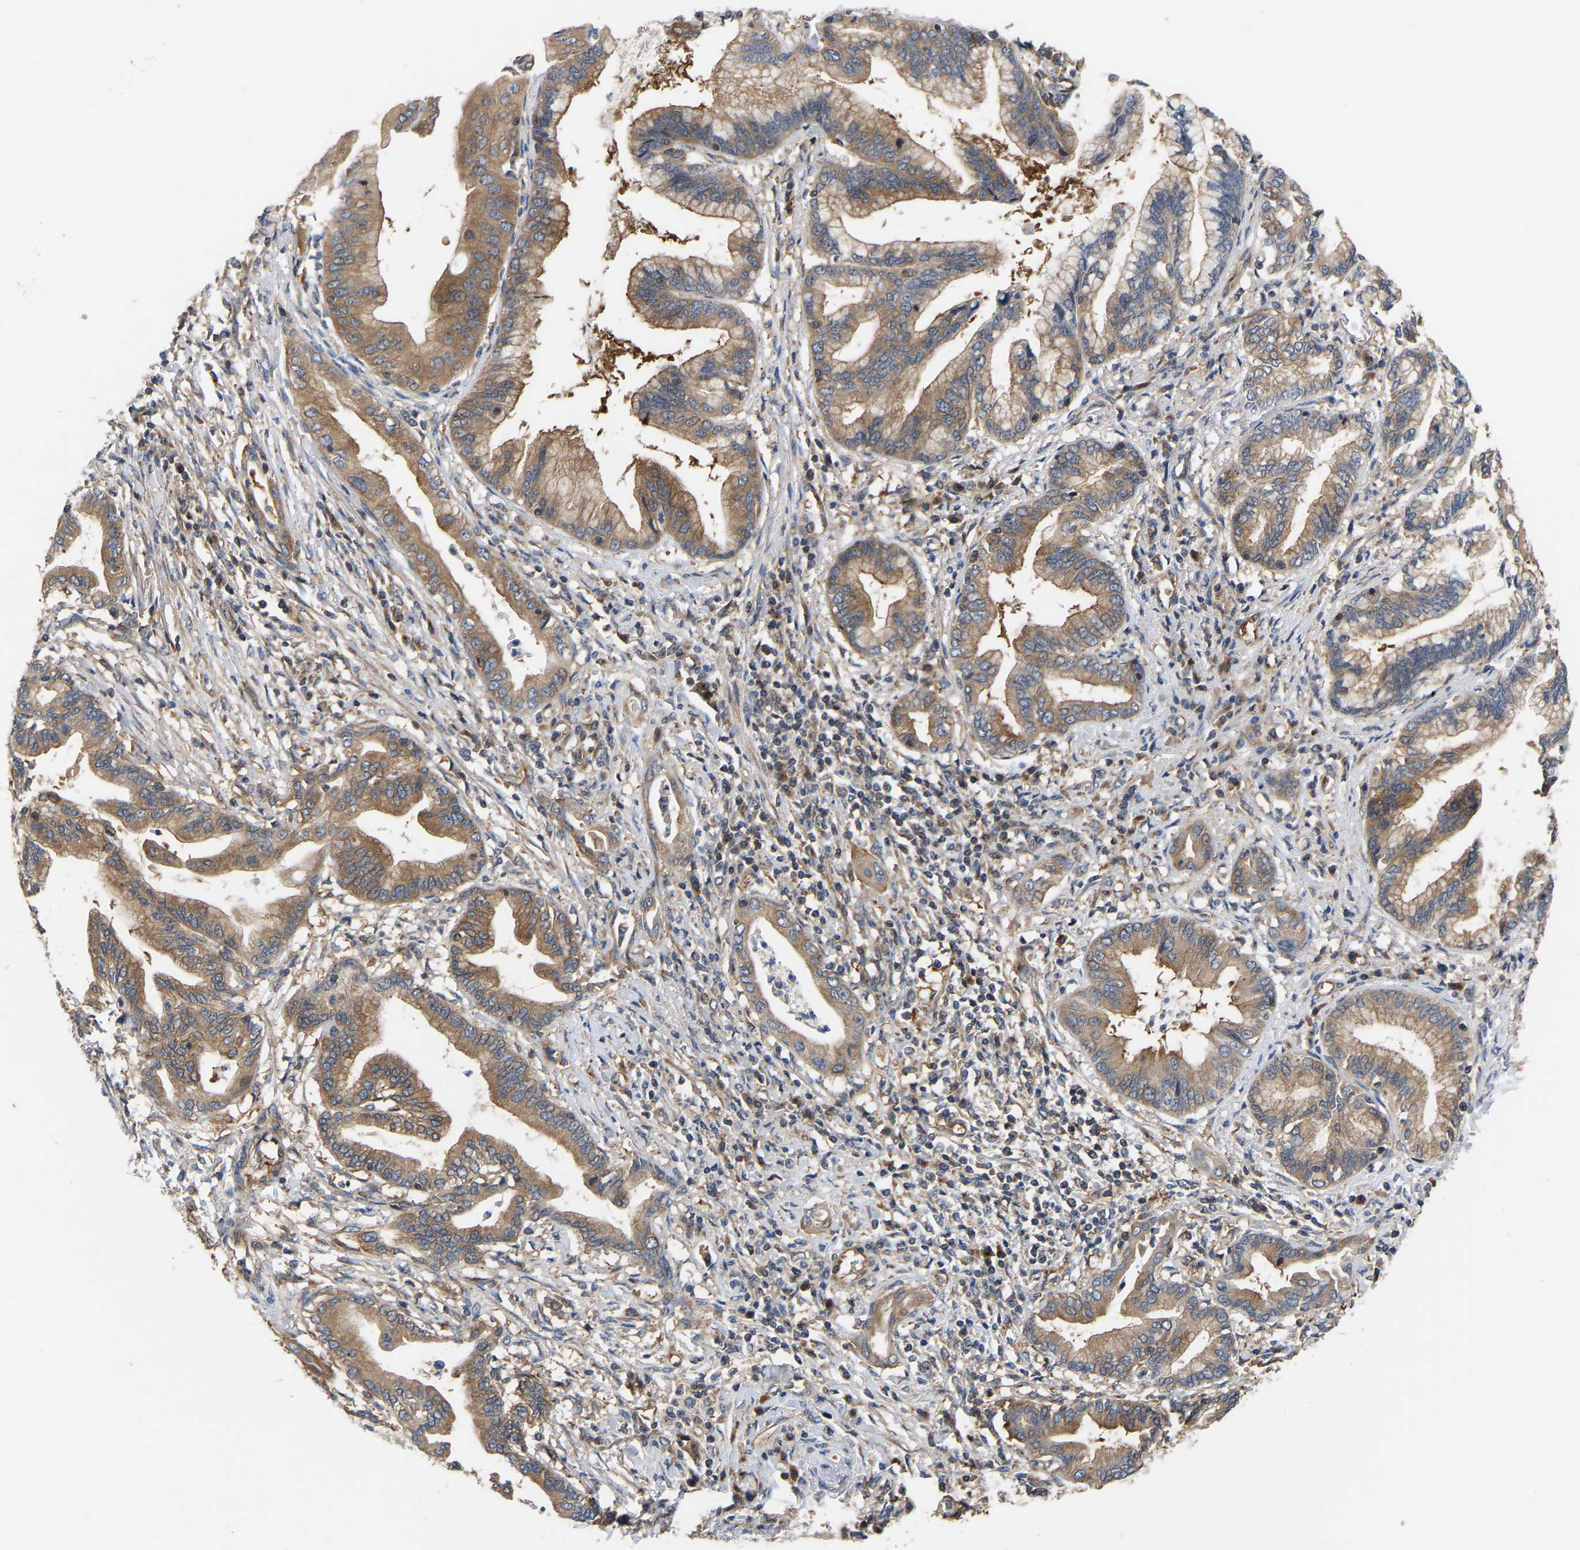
{"staining": {"intensity": "moderate", "quantity": ">75%", "location": "cytoplasmic/membranous"}, "tissue": "pancreatic cancer", "cell_type": "Tumor cells", "image_type": "cancer", "snomed": [{"axis": "morphology", "description": "Adenocarcinoma, NOS"}, {"axis": "topography", "description": "Pancreas"}], "caption": "Immunohistochemistry of pancreatic cancer demonstrates medium levels of moderate cytoplasmic/membranous expression in about >75% of tumor cells. Using DAB (3,3'-diaminobenzidine) (brown) and hematoxylin (blue) stains, captured at high magnification using brightfield microscopy.", "gene": "LAPTM4B", "patient": {"sex": "female", "age": 64}}